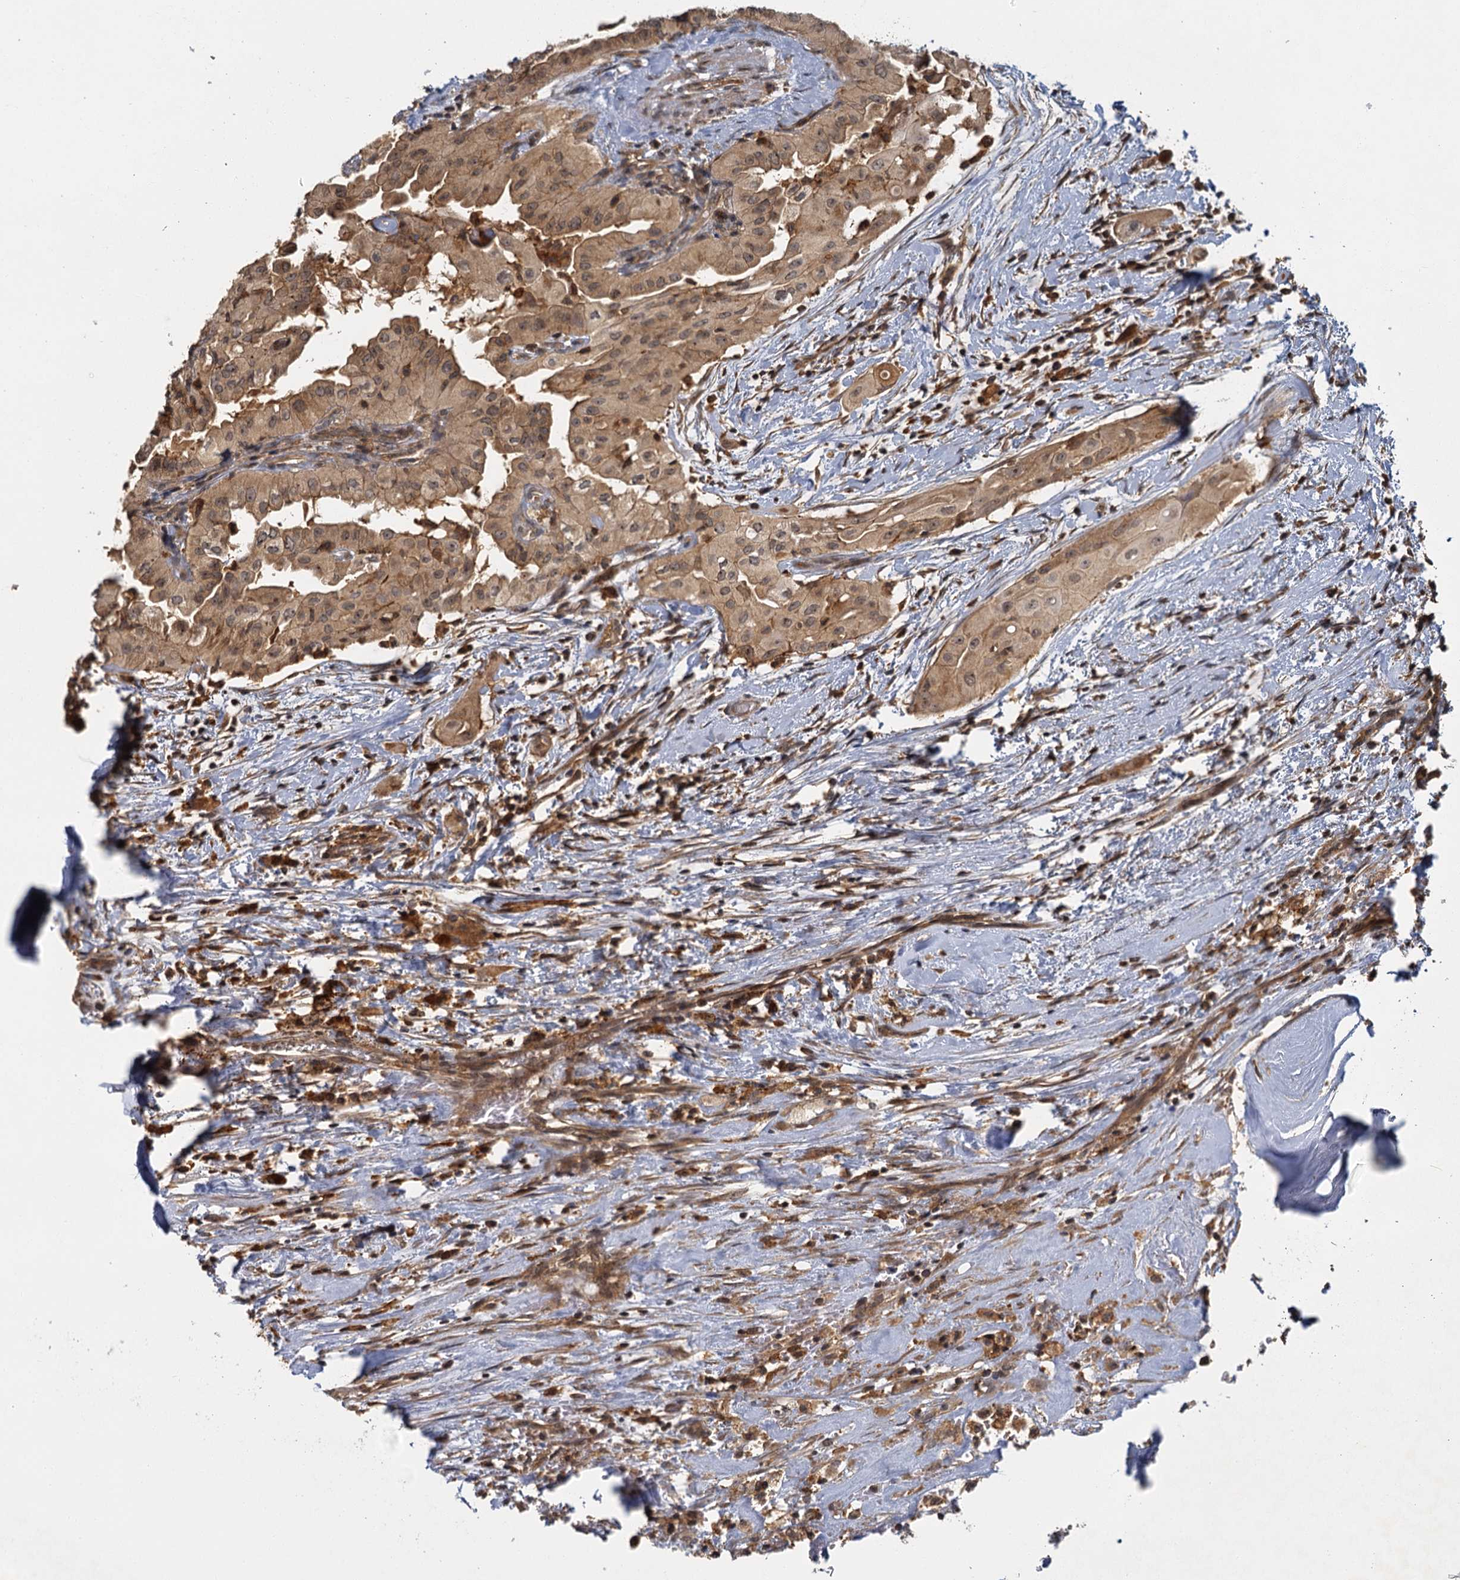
{"staining": {"intensity": "moderate", "quantity": ">75%", "location": "cytoplasmic/membranous"}, "tissue": "thyroid cancer", "cell_type": "Tumor cells", "image_type": "cancer", "snomed": [{"axis": "morphology", "description": "Papillary adenocarcinoma, NOS"}, {"axis": "topography", "description": "Thyroid gland"}], "caption": "Papillary adenocarcinoma (thyroid) was stained to show a protein in brown. There is medium levels of moderate cytoplasmic/membranous staining in about >75% of tumor cells. The protein is stained brown, and the nuclei are stained in blue (DAB (3,3'-diaminobenzidine) IHC with brightfield microscopy, high magnification).", "gene": "ZNF549", "patient": {"sex": "female", "age": 59}}